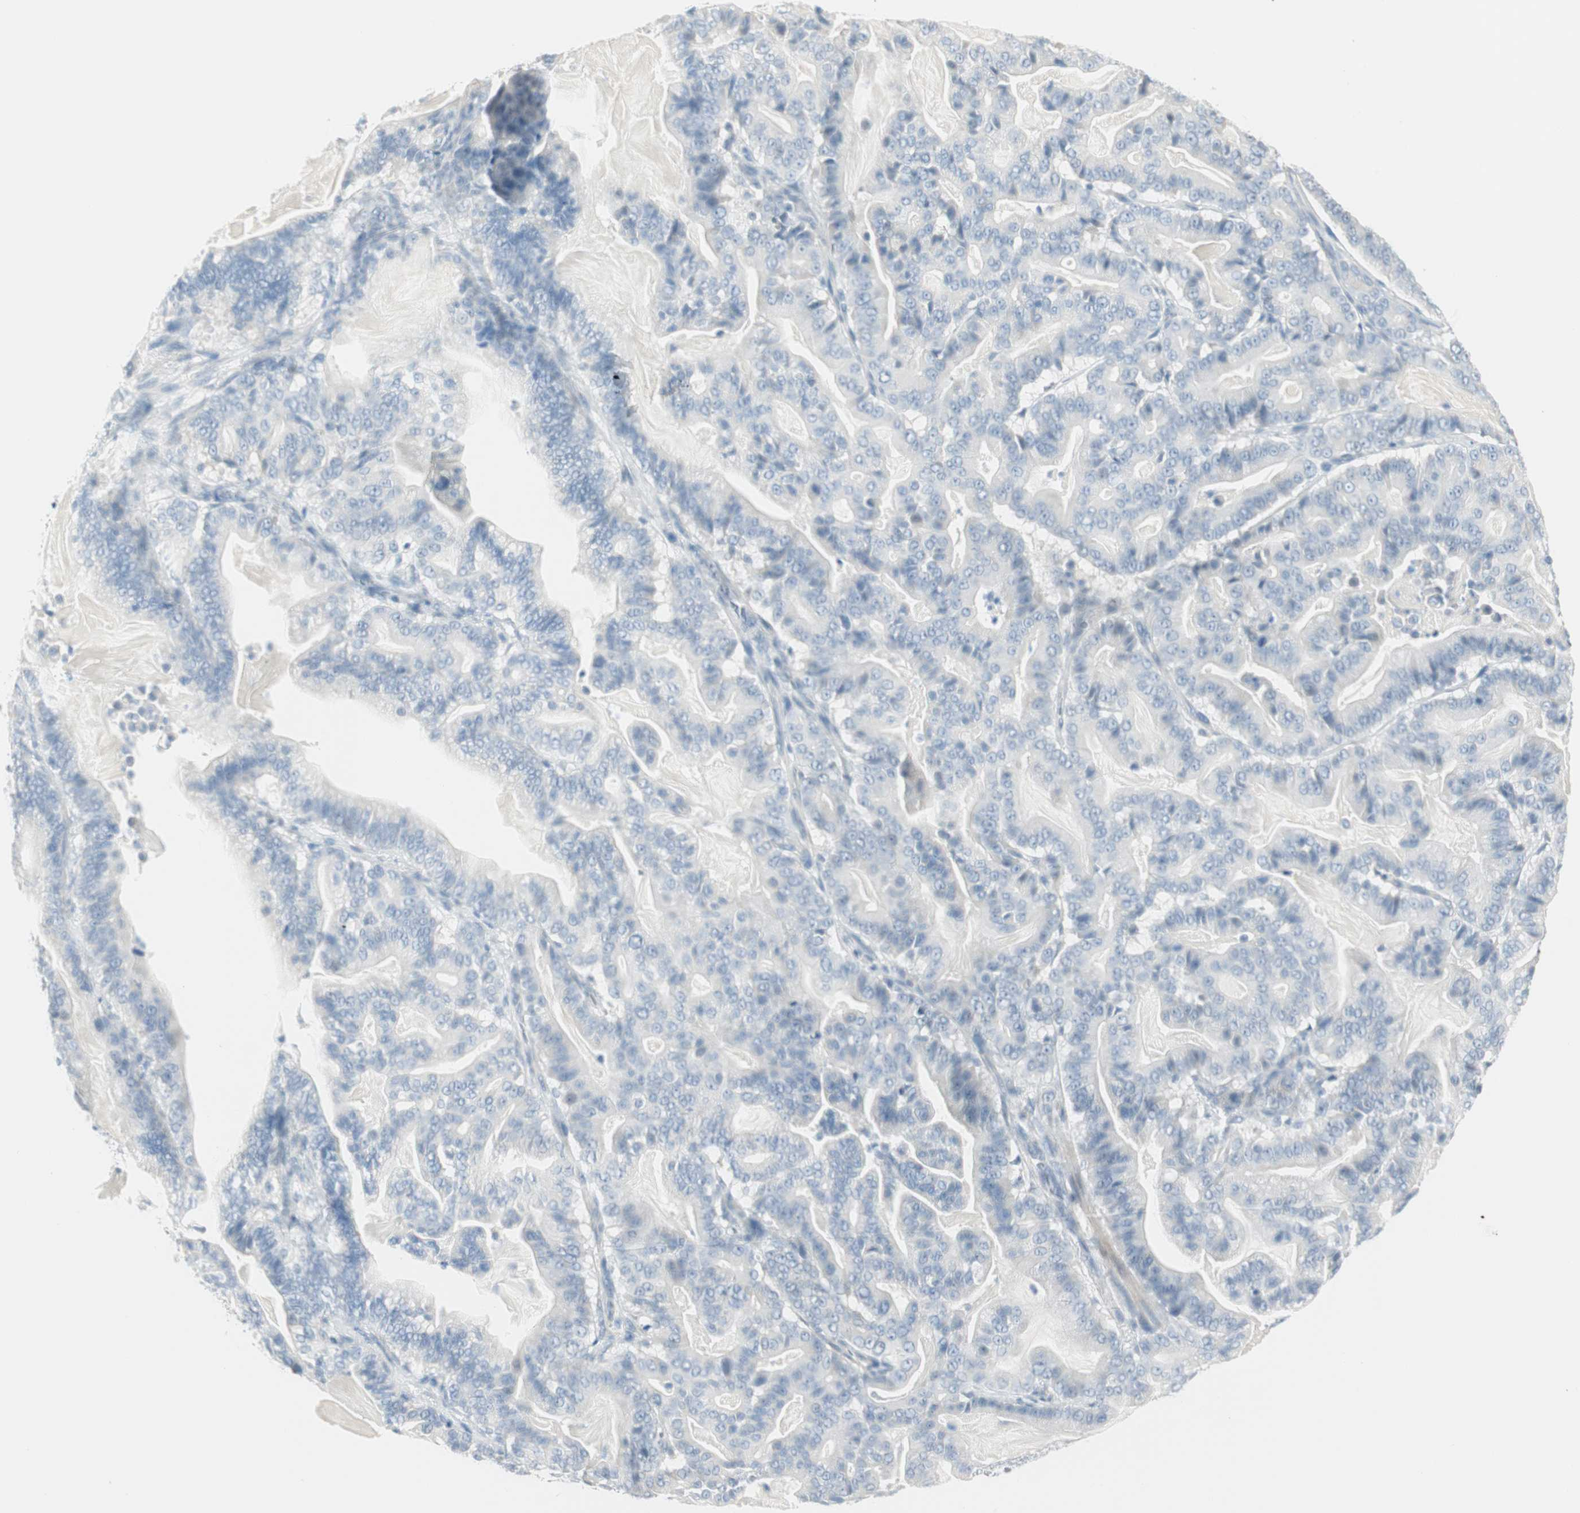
{"staining": {"intensity": "negative", "quantity": "none", "location": "none"}, "tissue": "pancreatic cancer", "cell_type": "Tumor cells", "image_type": "cancer", "snomed": [{"axis": "morphology", "description": "Adenocarcinoma, NOS"}, {"axis": "topography", "description": "Pancreas"}], "caption": "DAB immunohistochemical staining of pancreatic adenocarcinoma reveals no significant staining in tumor cells.", "gene": "MLLT10", "patient": {"sex": "male", "age": 63}}